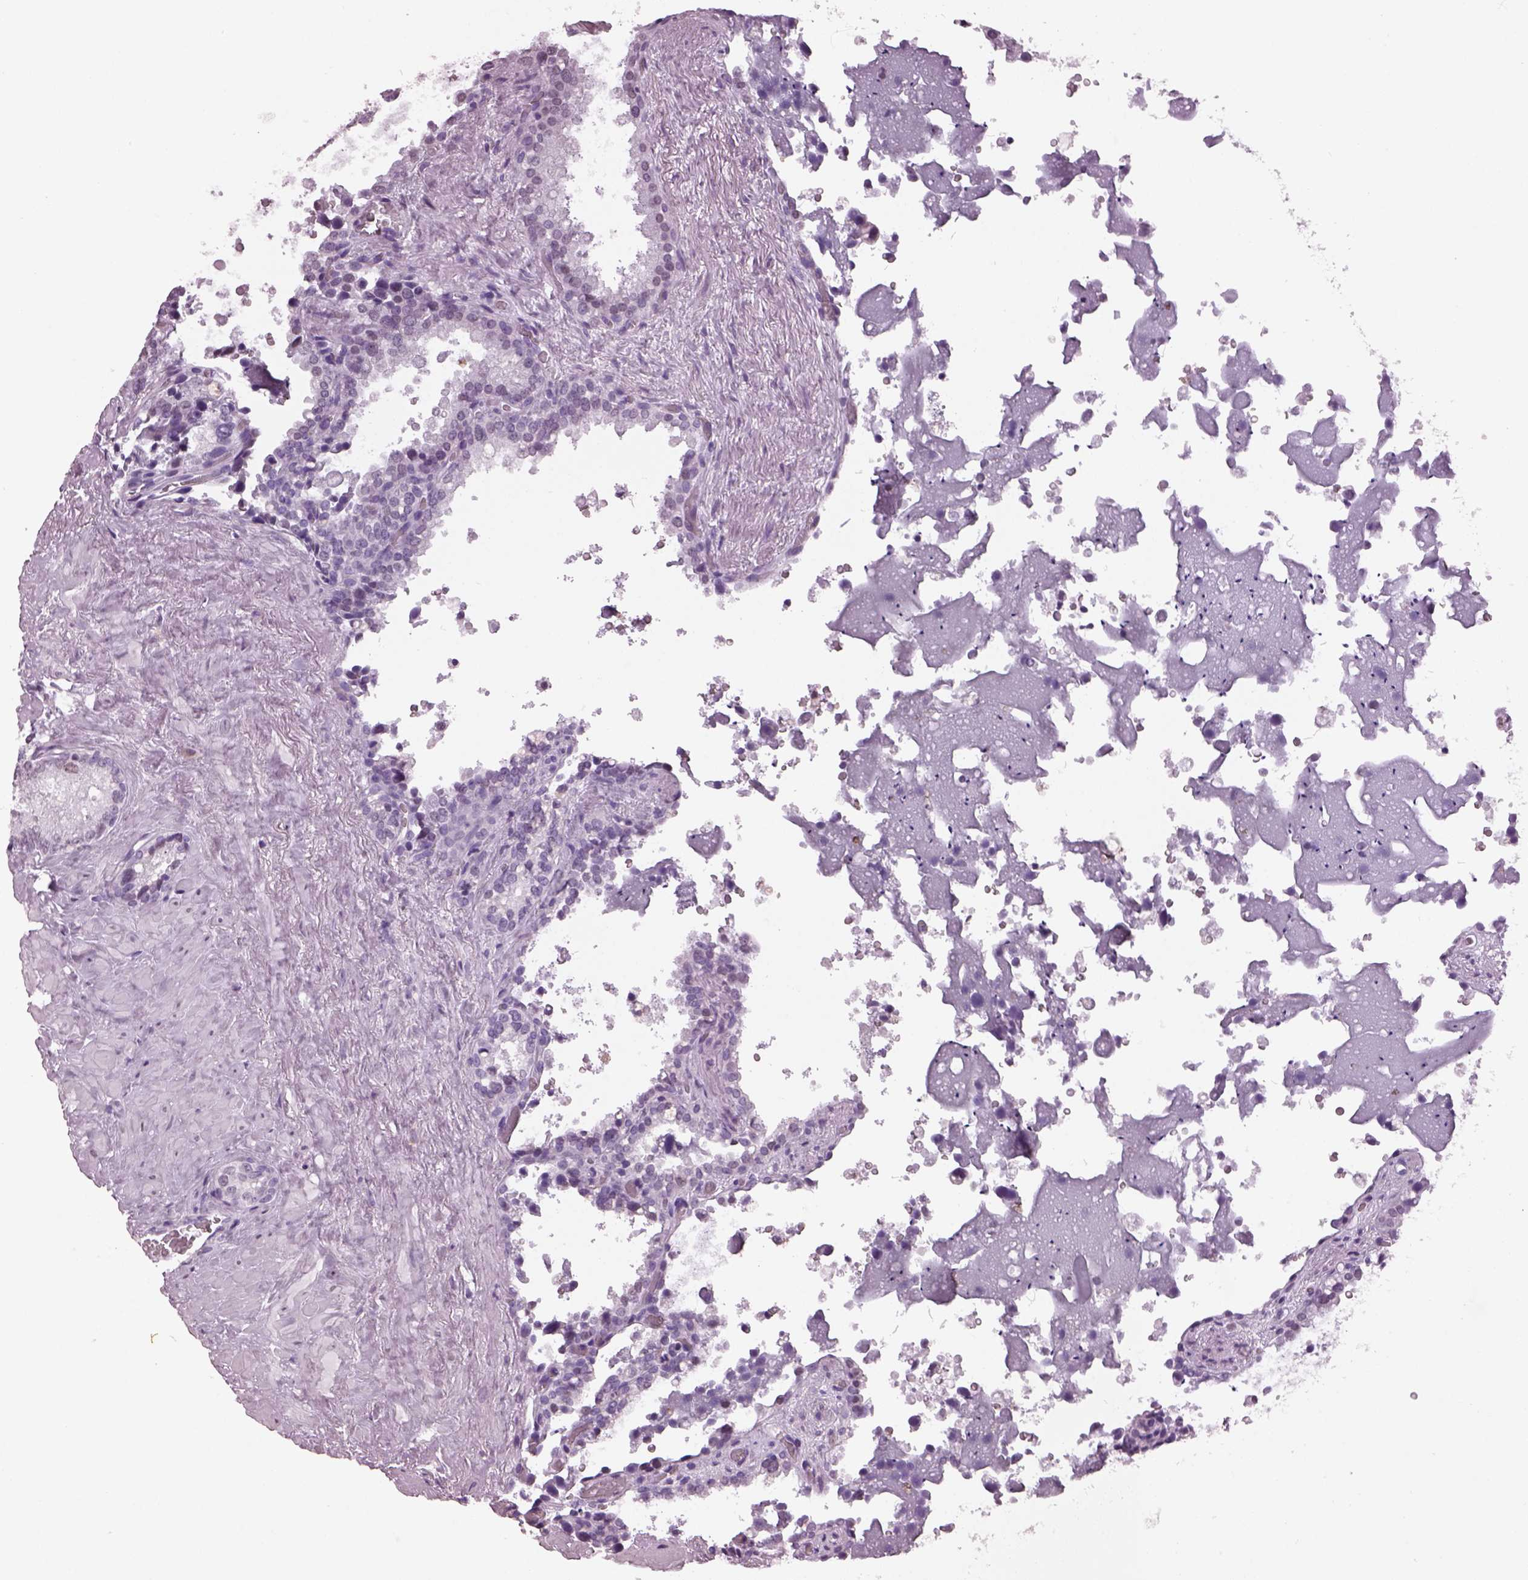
{"staining": {"intensity": "negative", "quantity": "none", "location": "none"}, "tissue": "seminal vesicle", "cell_type": "Glandular cells", "image_type": "normal", "snomed": [{"axis": "morphology", "description": "Normal tissue, NOS"}, {"axis": "topography", "description": "Seminal veicle"}], "caption": "High power microscopy image of an immunohistochemistry micrograph of unremarkable seminal vesicle, revealing no significant positivity in glandular cells.", "gene": "KRTAP3", "patient": {"sex": "male", "age": 71}}